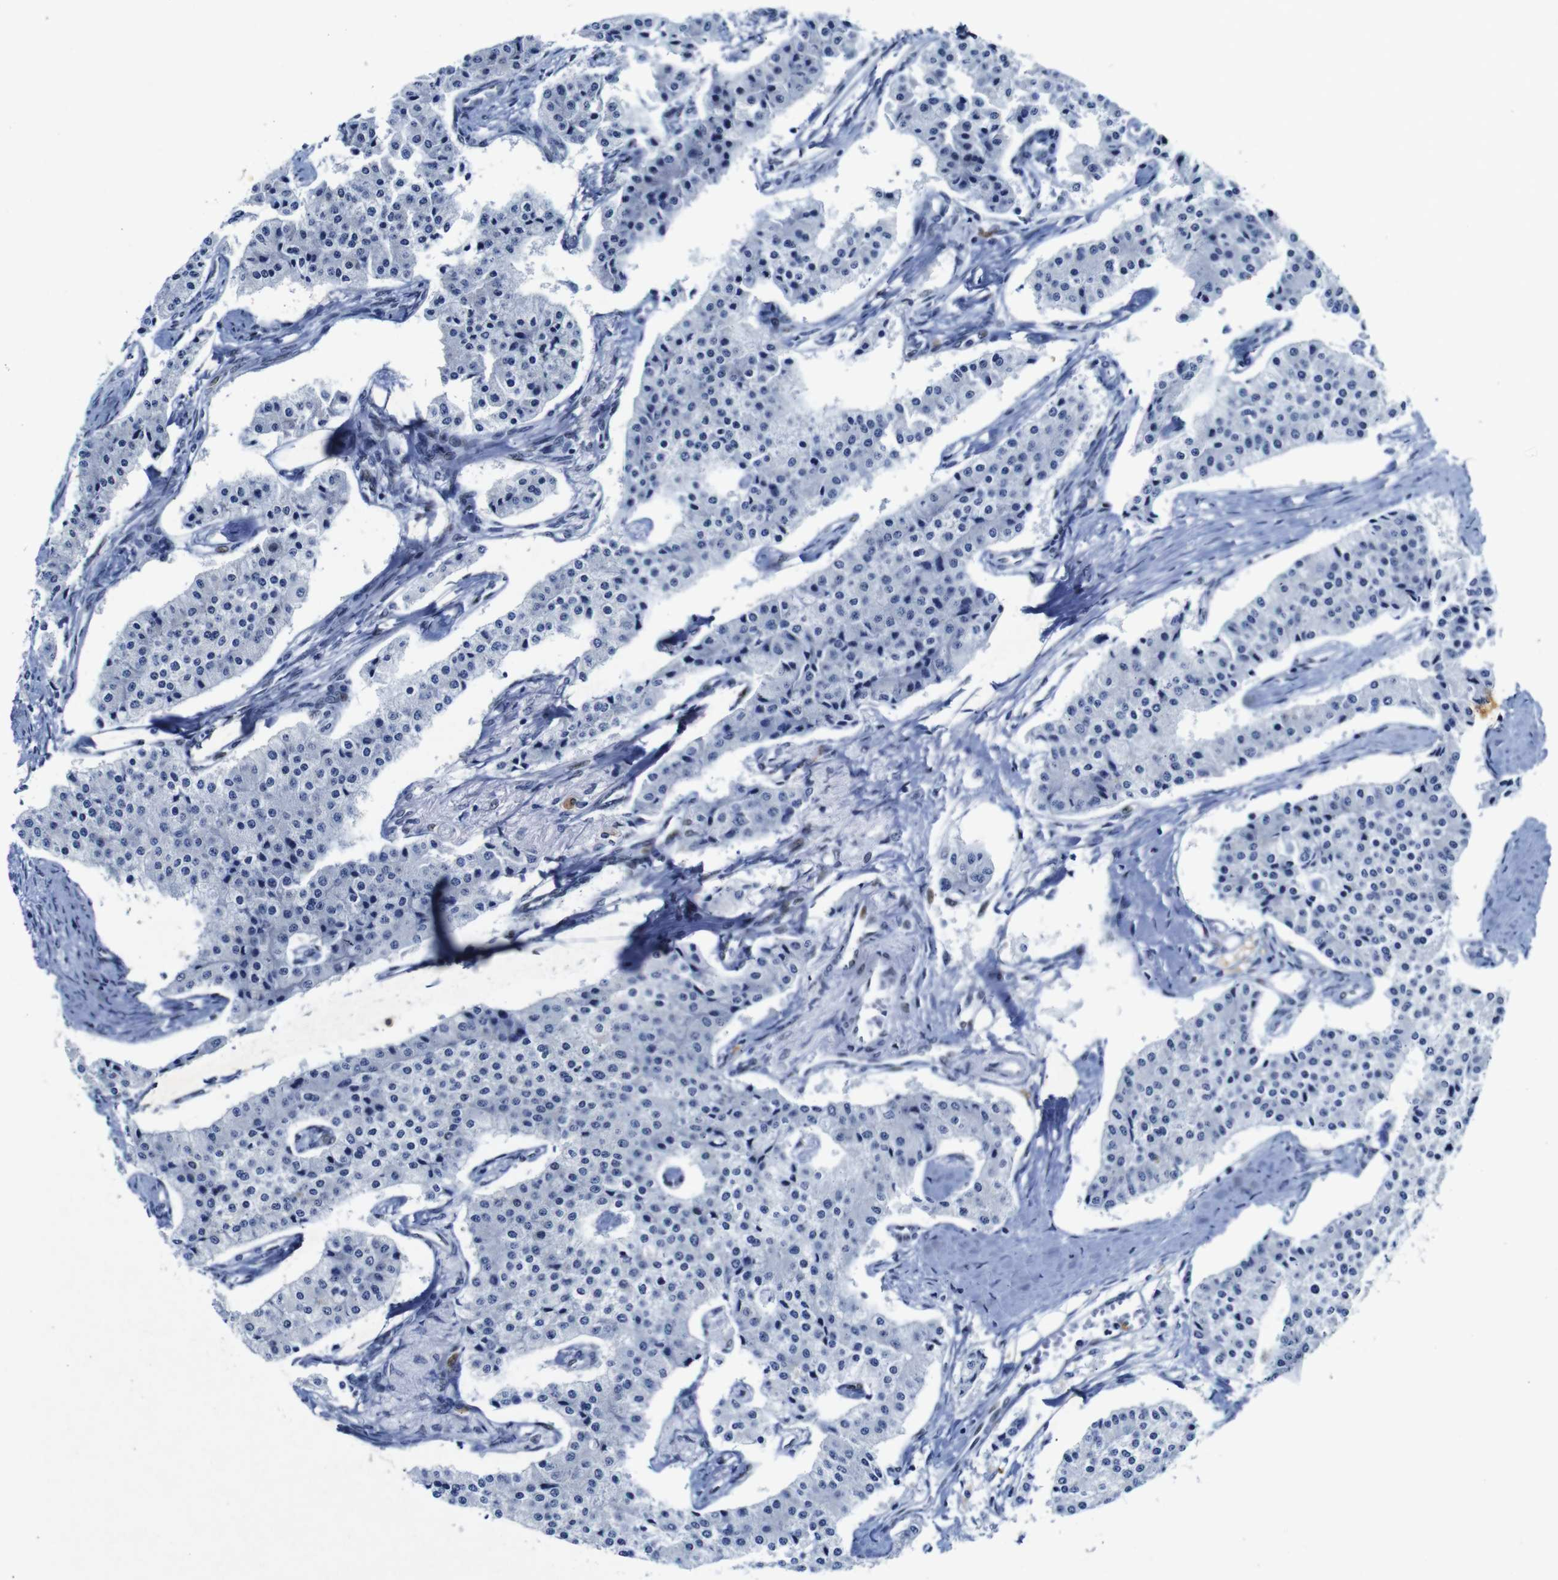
{"staining": {"intensity": "negative", "quantity": "none", "location": "none"}, "tissue": "carcinoid", "cell_type": "Tumor cells", "image_type": "cancer", "snomed": [{"axis": "morphology", "description": "Carcinoid, malignant, NOS"}, {"axis": "topography", "description": "Colon"}], "caption": "Immunohistochemistry image of malignant carcinoid stained for a protein (brown), which exhibits no staining in tumor cells.", "gene": "FOSL2", "patient": {"sex": "female", "age": 52}}